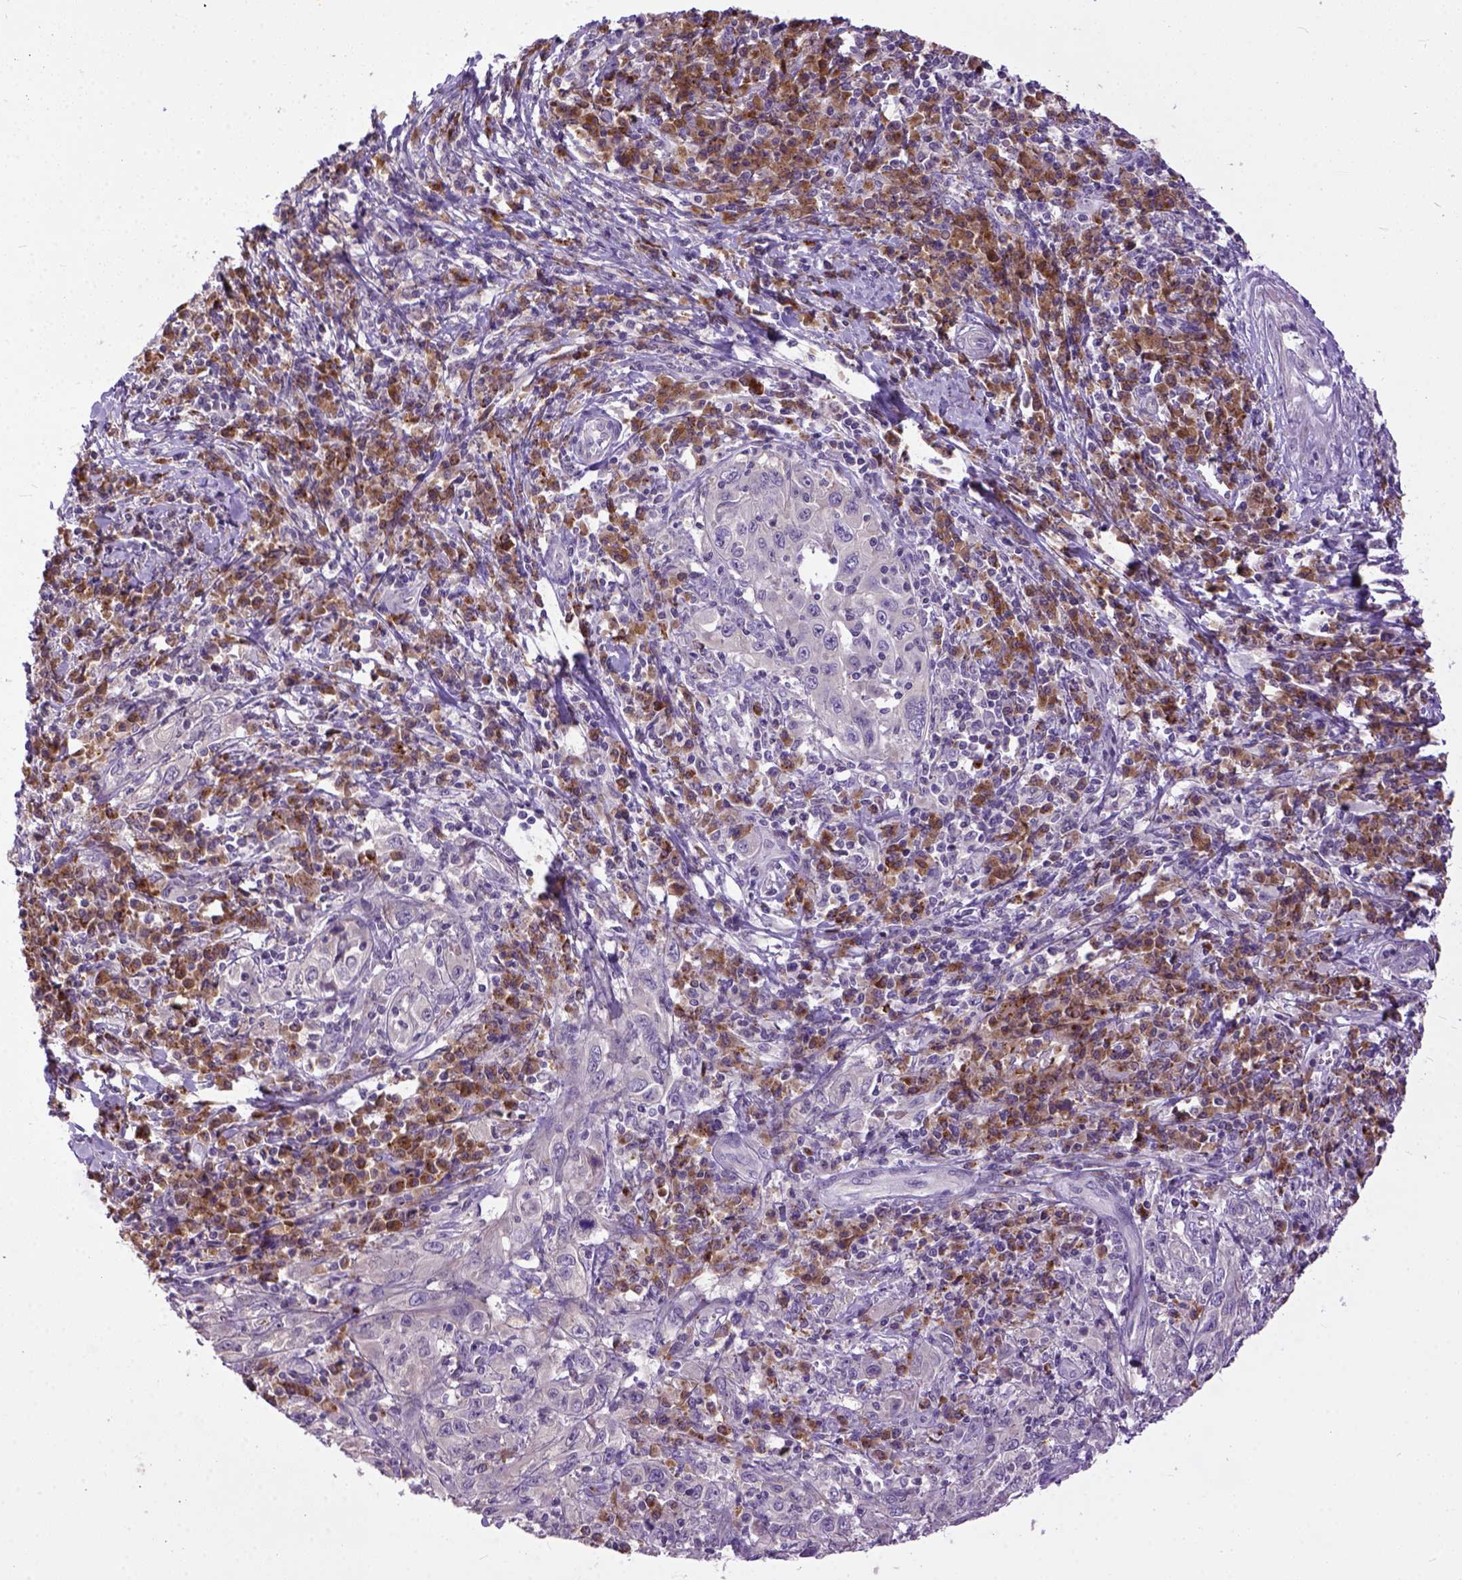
{"staining": {"intensity": "negative", "quantity": "none", "location": "none"}, "tissue": "cervical cancer", "cell_type": "Tumor cells", "image_type": "cancer", "snomed": [{"axis": "morphology", "description": "Squamous cell carcinoma, NOS"}, {"axis": "topography", "description": "Cervix"}], "caption": "Cervical cancer (squamous cell carcinoma) stained for a protein using IHC reveals no expression tumor cells.", "gene": "CPNE1", "patient": {"sex": "female", "age": 46}}